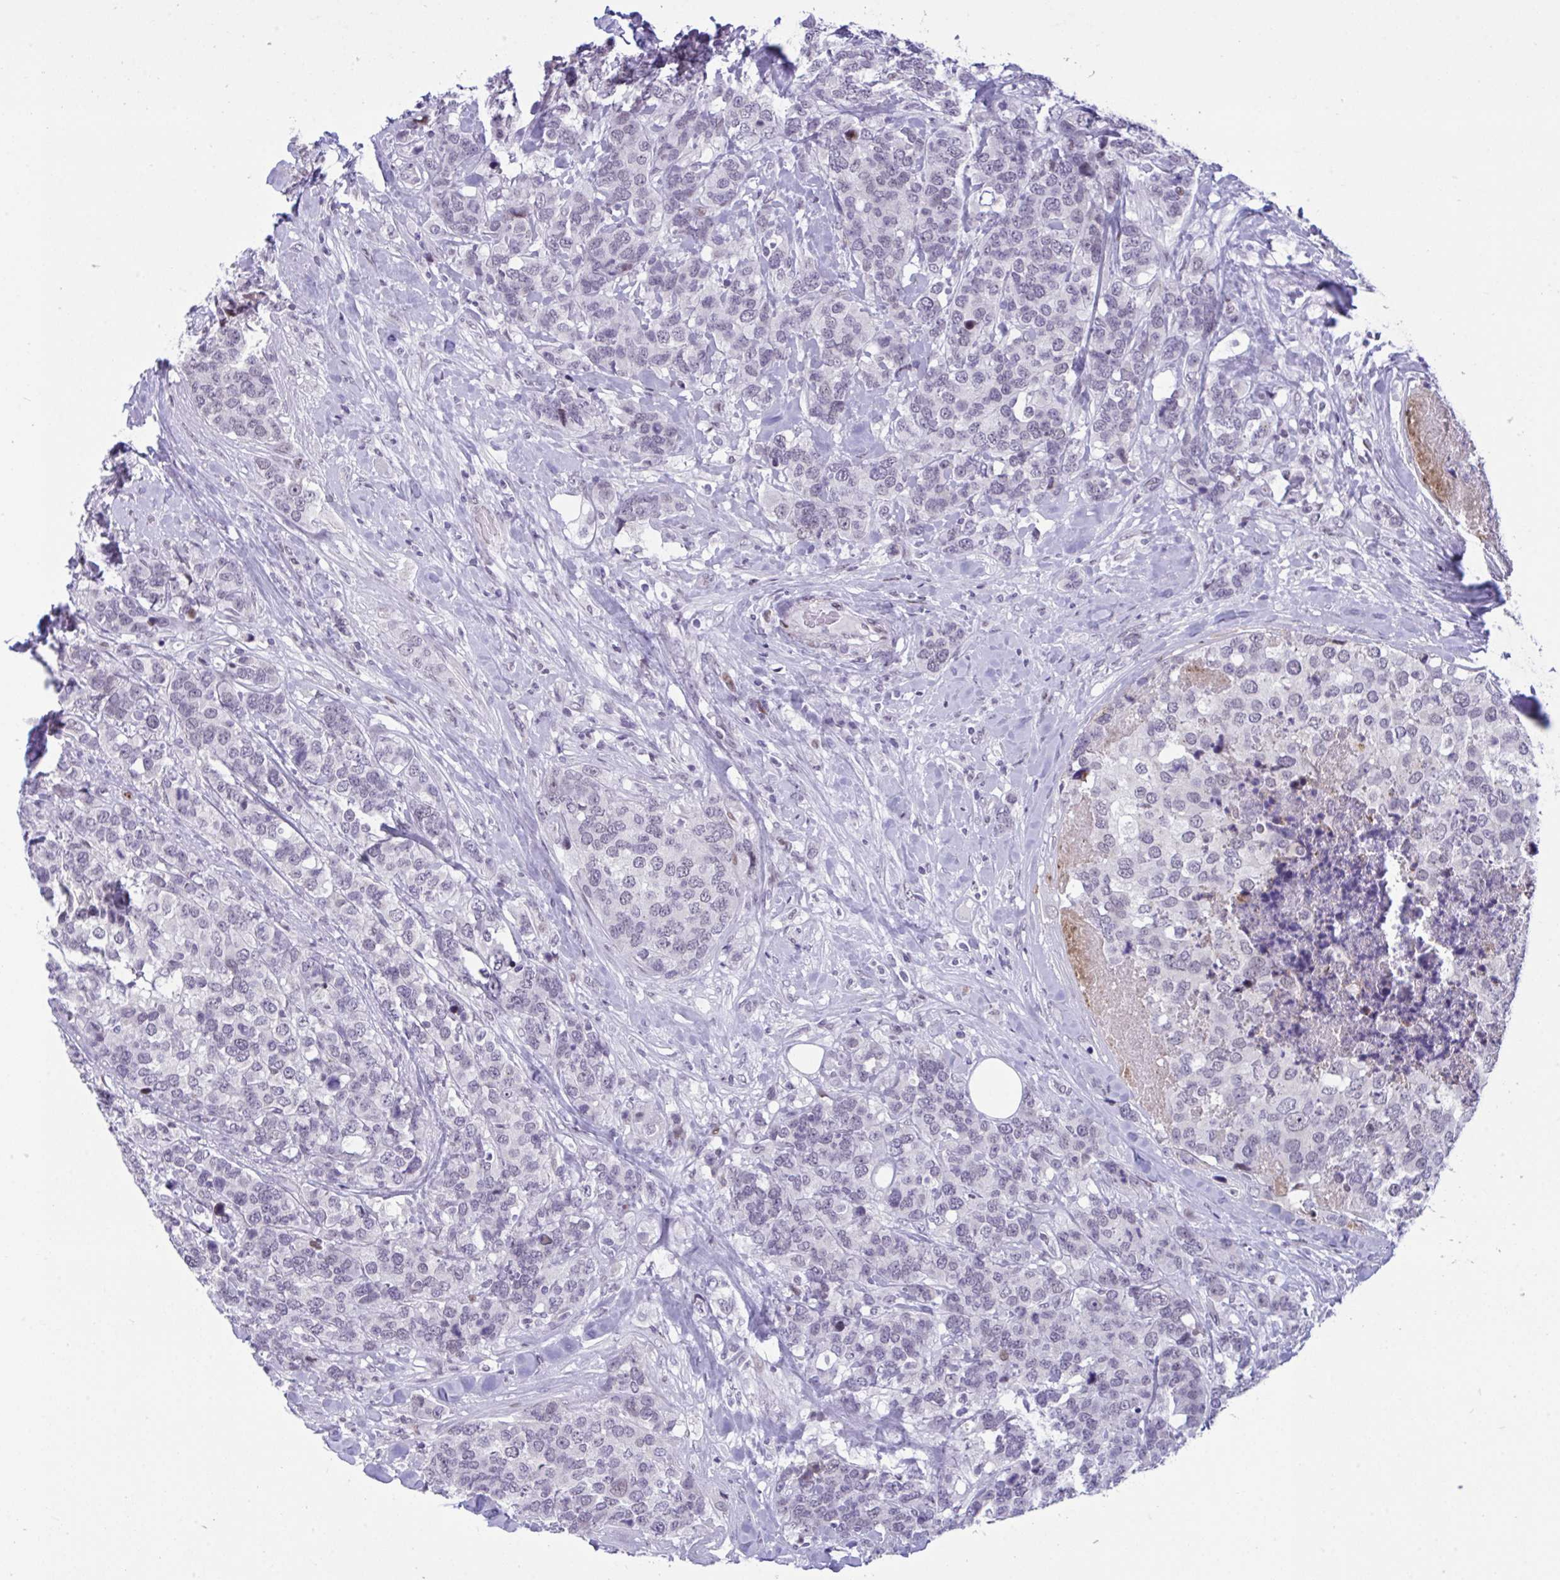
{"staining": {"intensity": "negative", "quantity": "none", "location": "none"}, "tissue": "breast cancer", "cell_type": "Tumor cells", "image_type": "cancer", "snomed": [{"axis": "morphology", "description": "Lobular carcinoma"}, {"axis": "topography", "description": "Breast"}], "caption": "This is a histopathology image of immunohistochemistry (IHC) staining of lobular carcinoma (breast), which shows no expression in tumor cells.", "gene": "ZFHX3", "patient": {"sex": "female", "age": 59}}